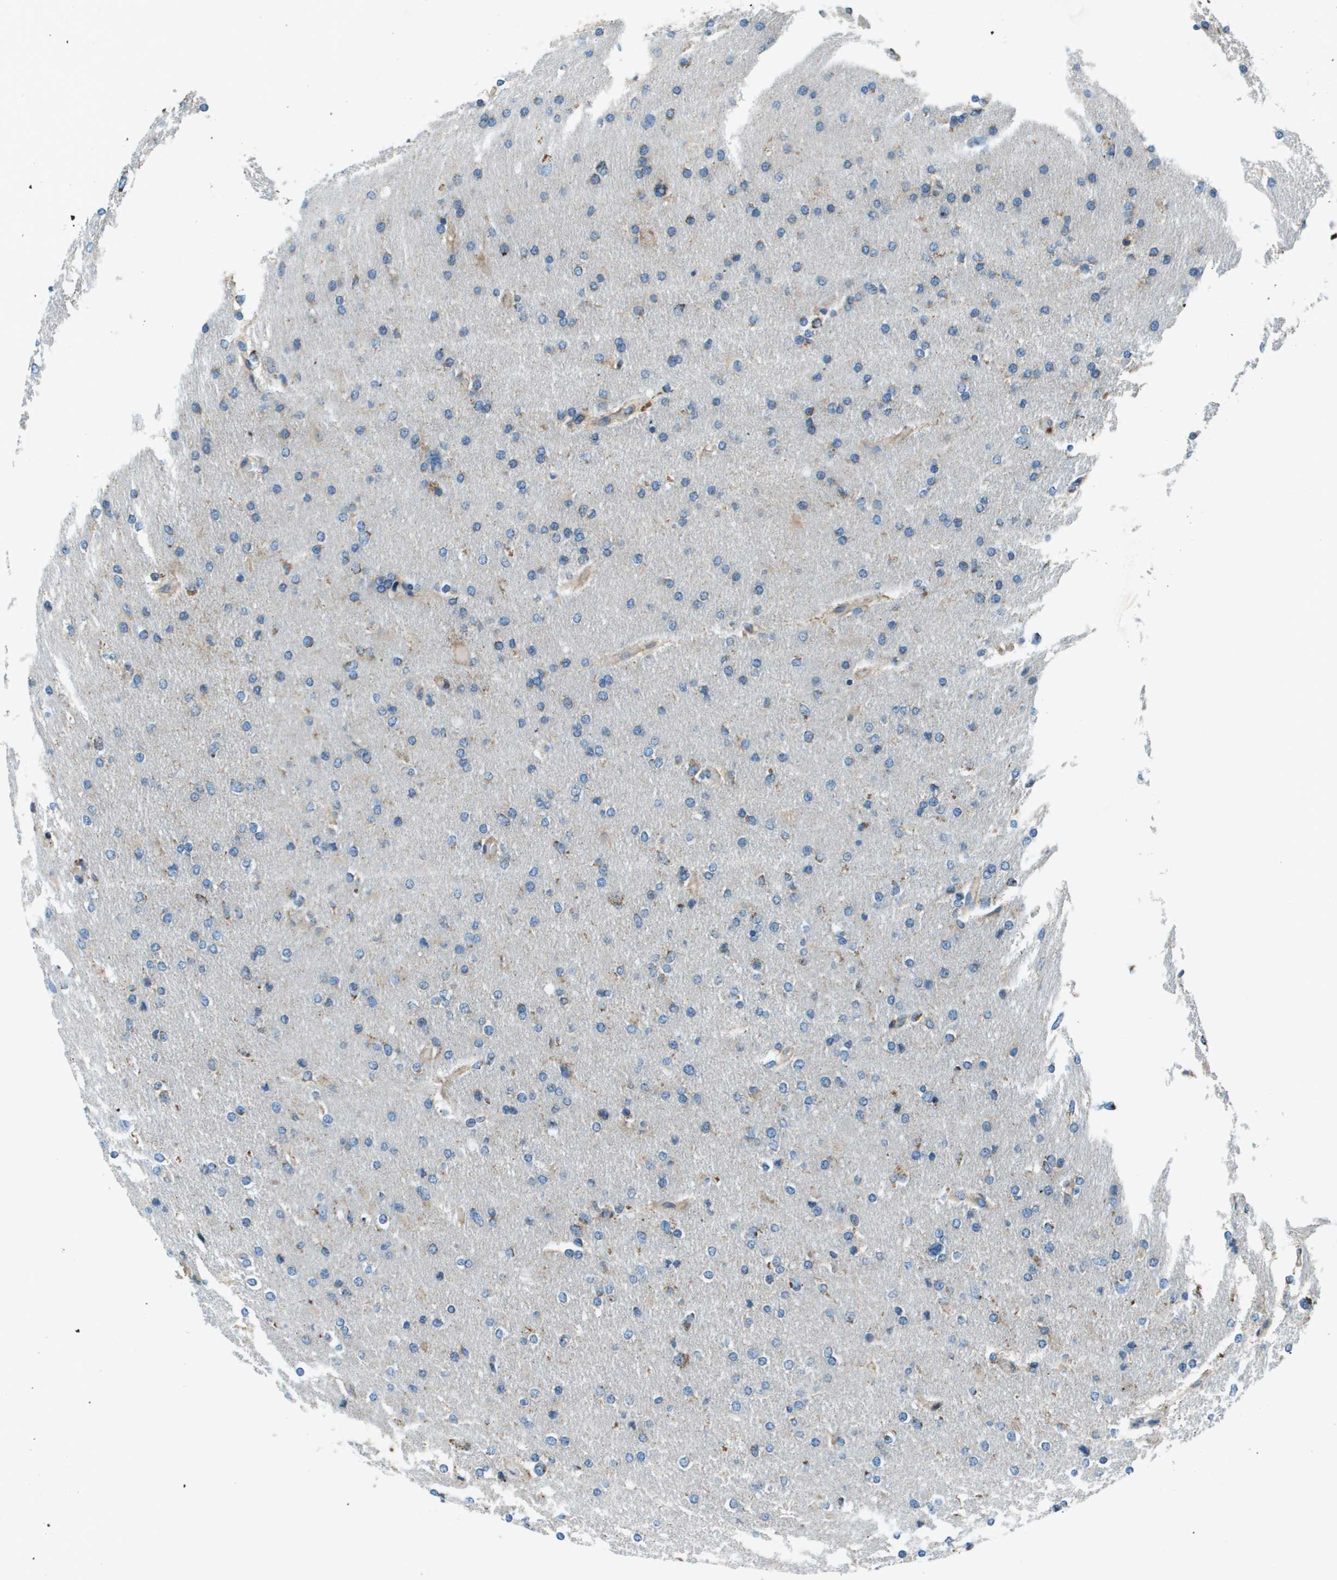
{"staining": {"intensity": "negative", "quantity": "none", "location": "none"}, "tissue": "glioma", "cell_type": "Tumor cells", "image_type": "cancer", "snomed": [{"axis": "morphology", "description": "Glioma, malignant, High grade"}, {"axis": "topography", "description": "Cerebral cortex"}], "caption": "A high-resolution image shows IHC staining of malignant high-grade glioma, which displays no significant positivity in tumor cells.", "gene": "TMEM51", "patient": {"sex": "female", "age": 36}}